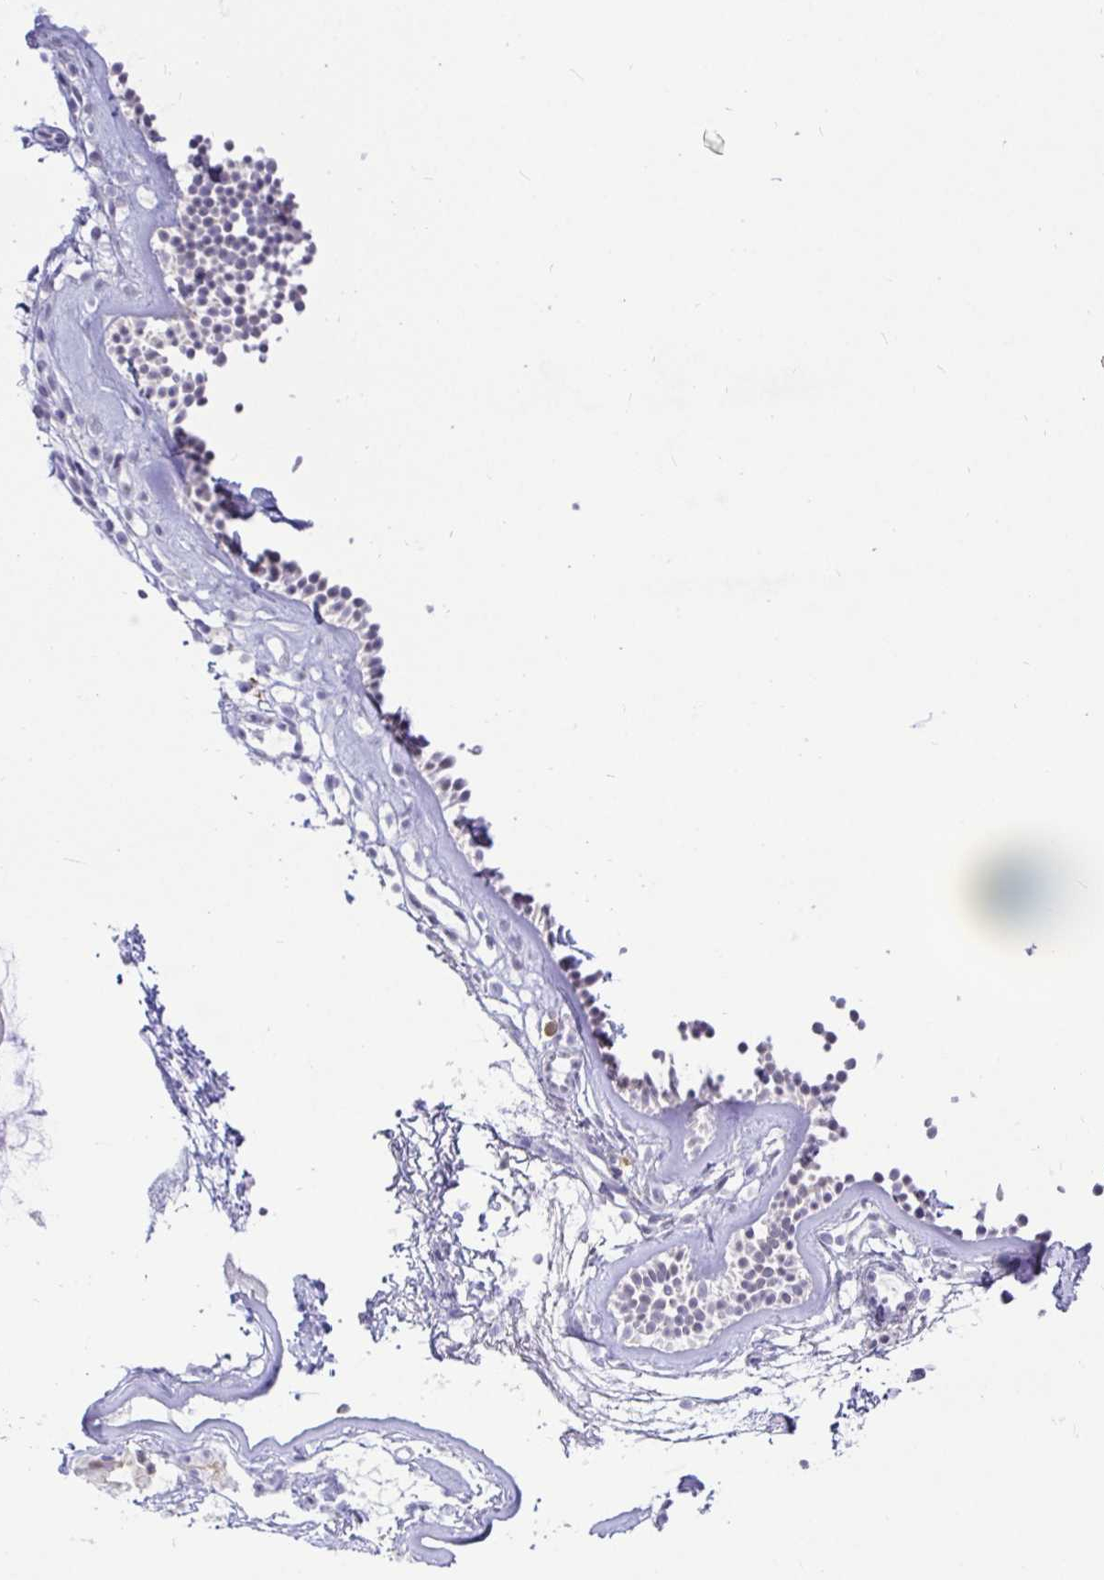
{"staining": {"intensity": "negative", "quantity": "none", "location": "none"}, "tissue": "nasopharynx", "cell_type": "Respiratory epithelial cells", "image_type": "normal", "snomed": [{"axis": "morphology", "description": "Normal tissue, NOS"}, {"axis": "topography", "description": "Nasopharynx"}], "caption": "The histopathology image demonstrates no staining of respiratory epithelial cells in normal nasopharynx. (DAB (3,3'-diaminobenzidine) immunohistochemistry, high magnification).", "gene": "EZHIP", "patient": {"sex": "female", "age": 70}}